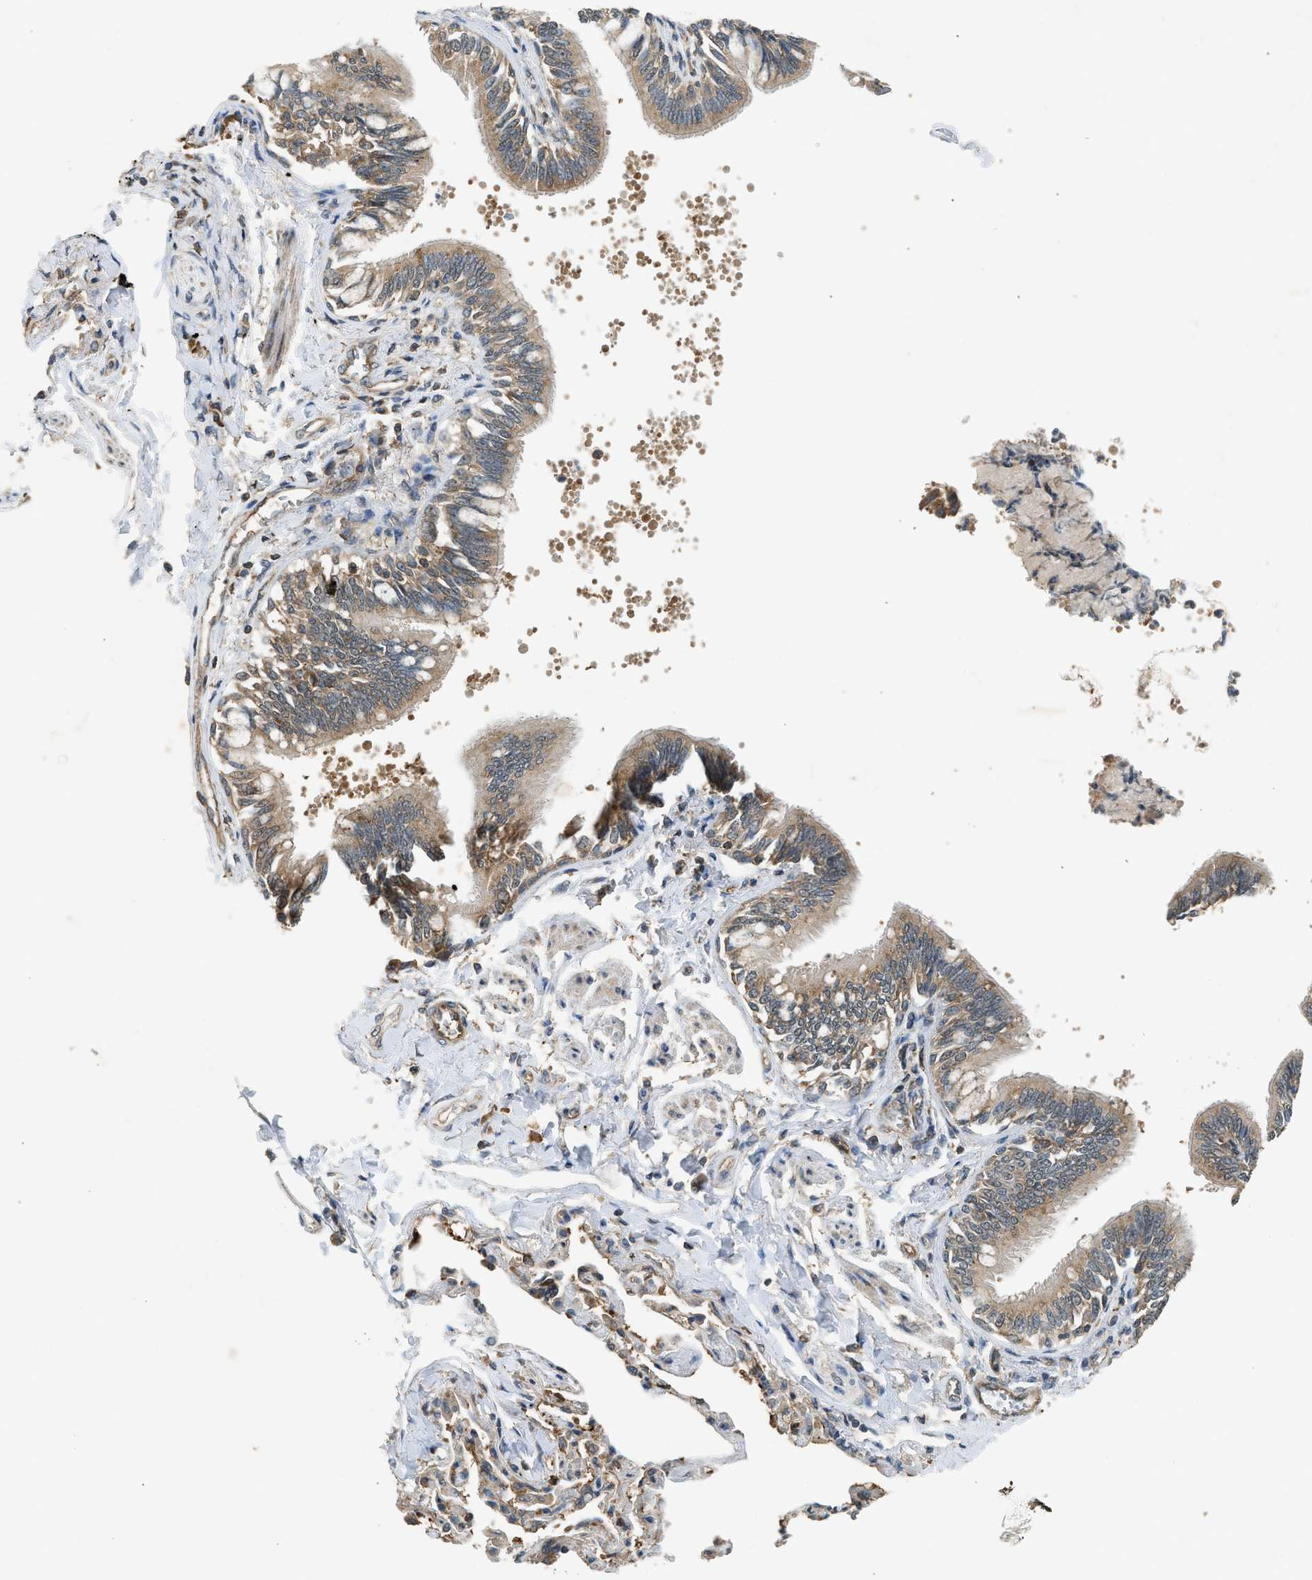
{"staining": {"intensity": "strong", "quantity": ">75%", "location": "cytoplasmic/membranous"}, "tissue": "bronchus", "cell_type": "Respiratory epithelial cells", "image_type": "normal", "snomed": [{"axis": "morphology", "description": "Normal tissue, NOS"}, {"axis": "topography", "description": "Lung"}], "caption": "Bronchus stained with IHC shows strong cytoplasmic/membranous positivity in about >75% of respiratory epithelial cells. (Brightfield microscopy of DAB IHC at high magnification).", "gene": "HIP1R", "patient": {"sex": "male", "age": 64}}